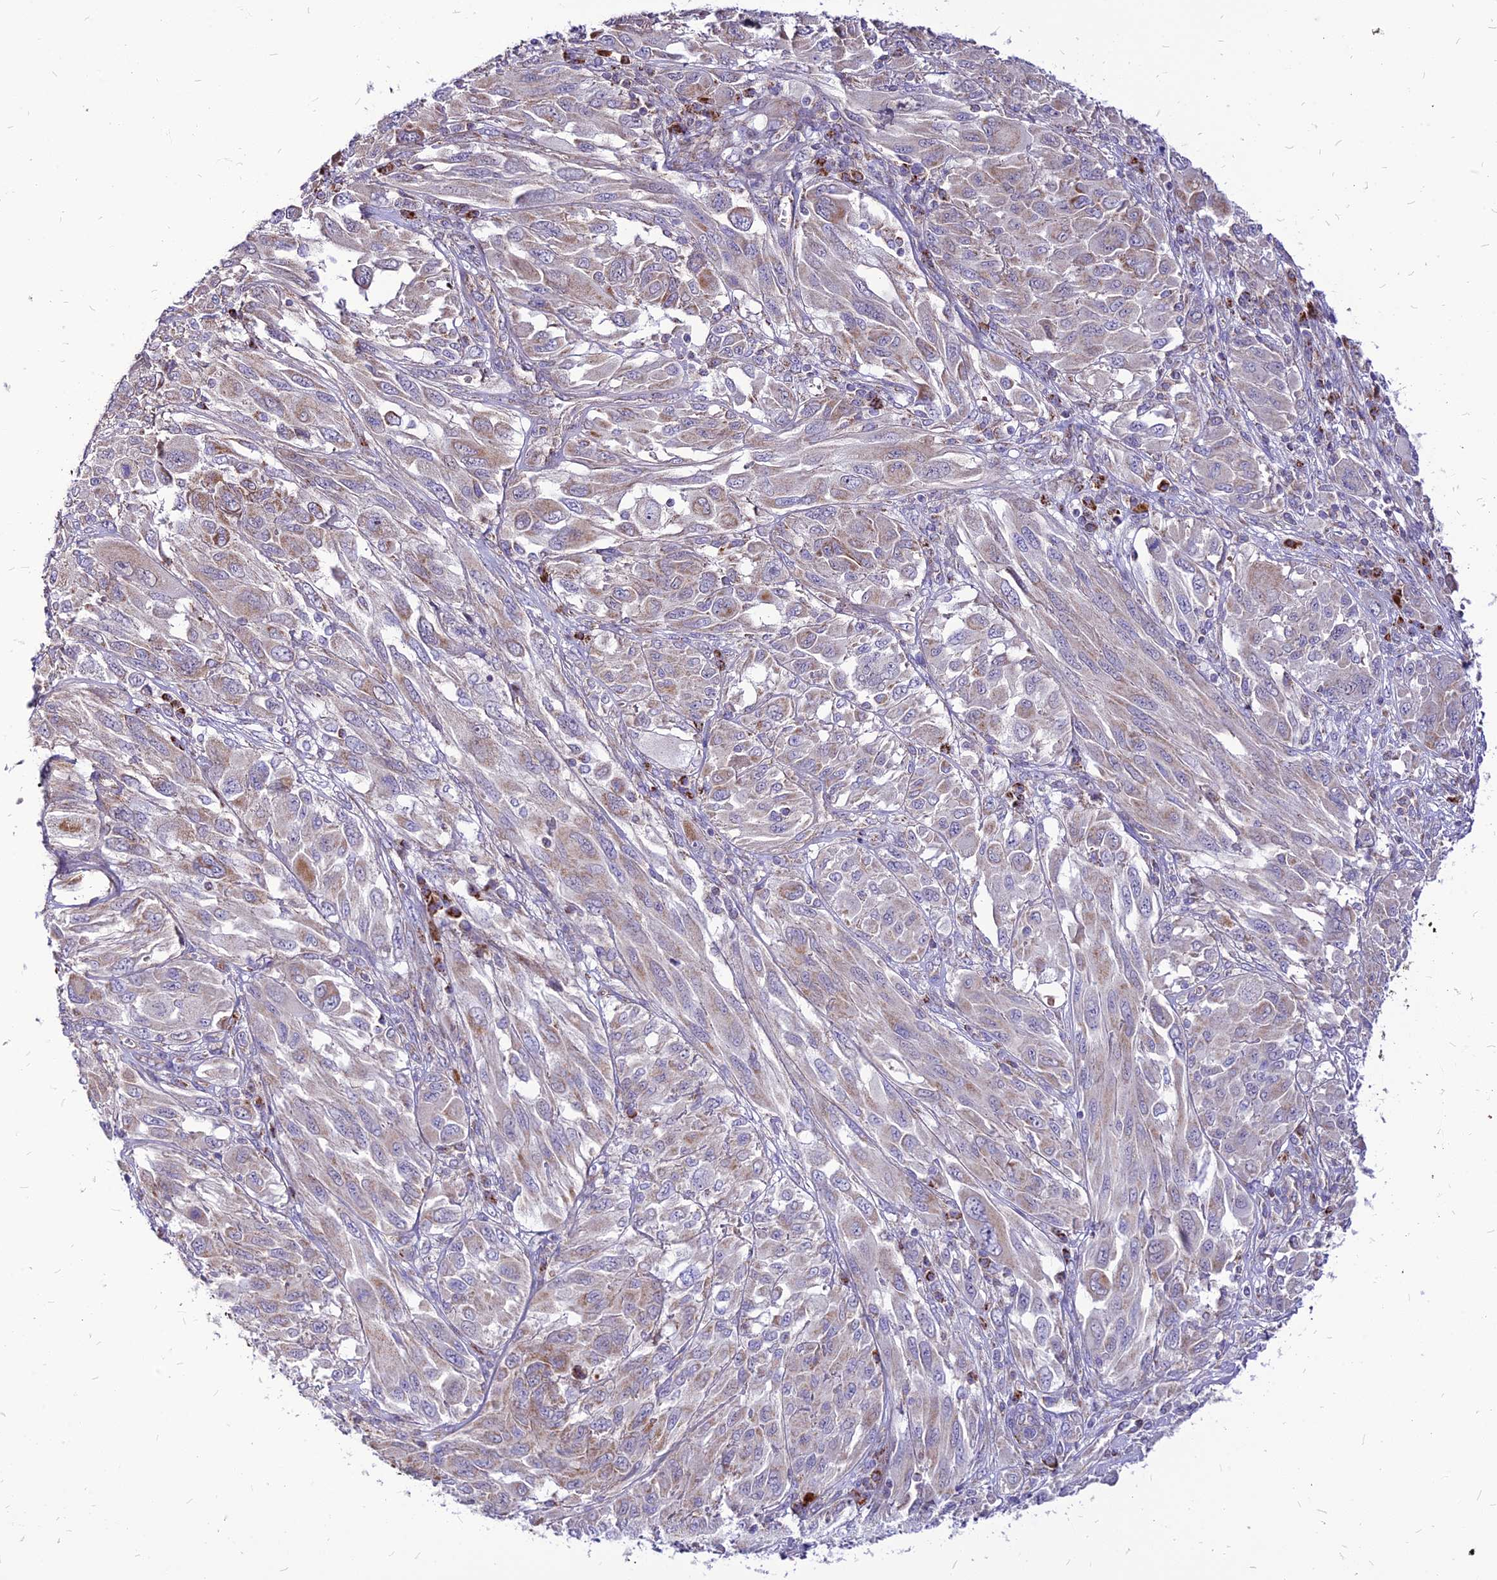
{"staining": {"intensity": "moderate", "quantity": "<25%", "location": "cytoplasmic/membranous"}, "tissue": "melanoma", "cell_type": "Tumor cells", "image_type": "cancer", "snomed": [{"axis": "morphology", "description": "Malignant melanoma, NOS"}, {"axis": "topography", "description": "Skin"}], "caption": "DAB (3,3'-diaminobenzidine) immunohistochemical staining of malignant melanoma demonstrates moderate cytoplasmic/membranous protein staining in approximately <25% of tumor cells. Immunohistochemistry stains the protein of interest in brown and the nuclei are stained blue.", "gene": "ECI1", "patient": {"sex": "female", "age": 91}}